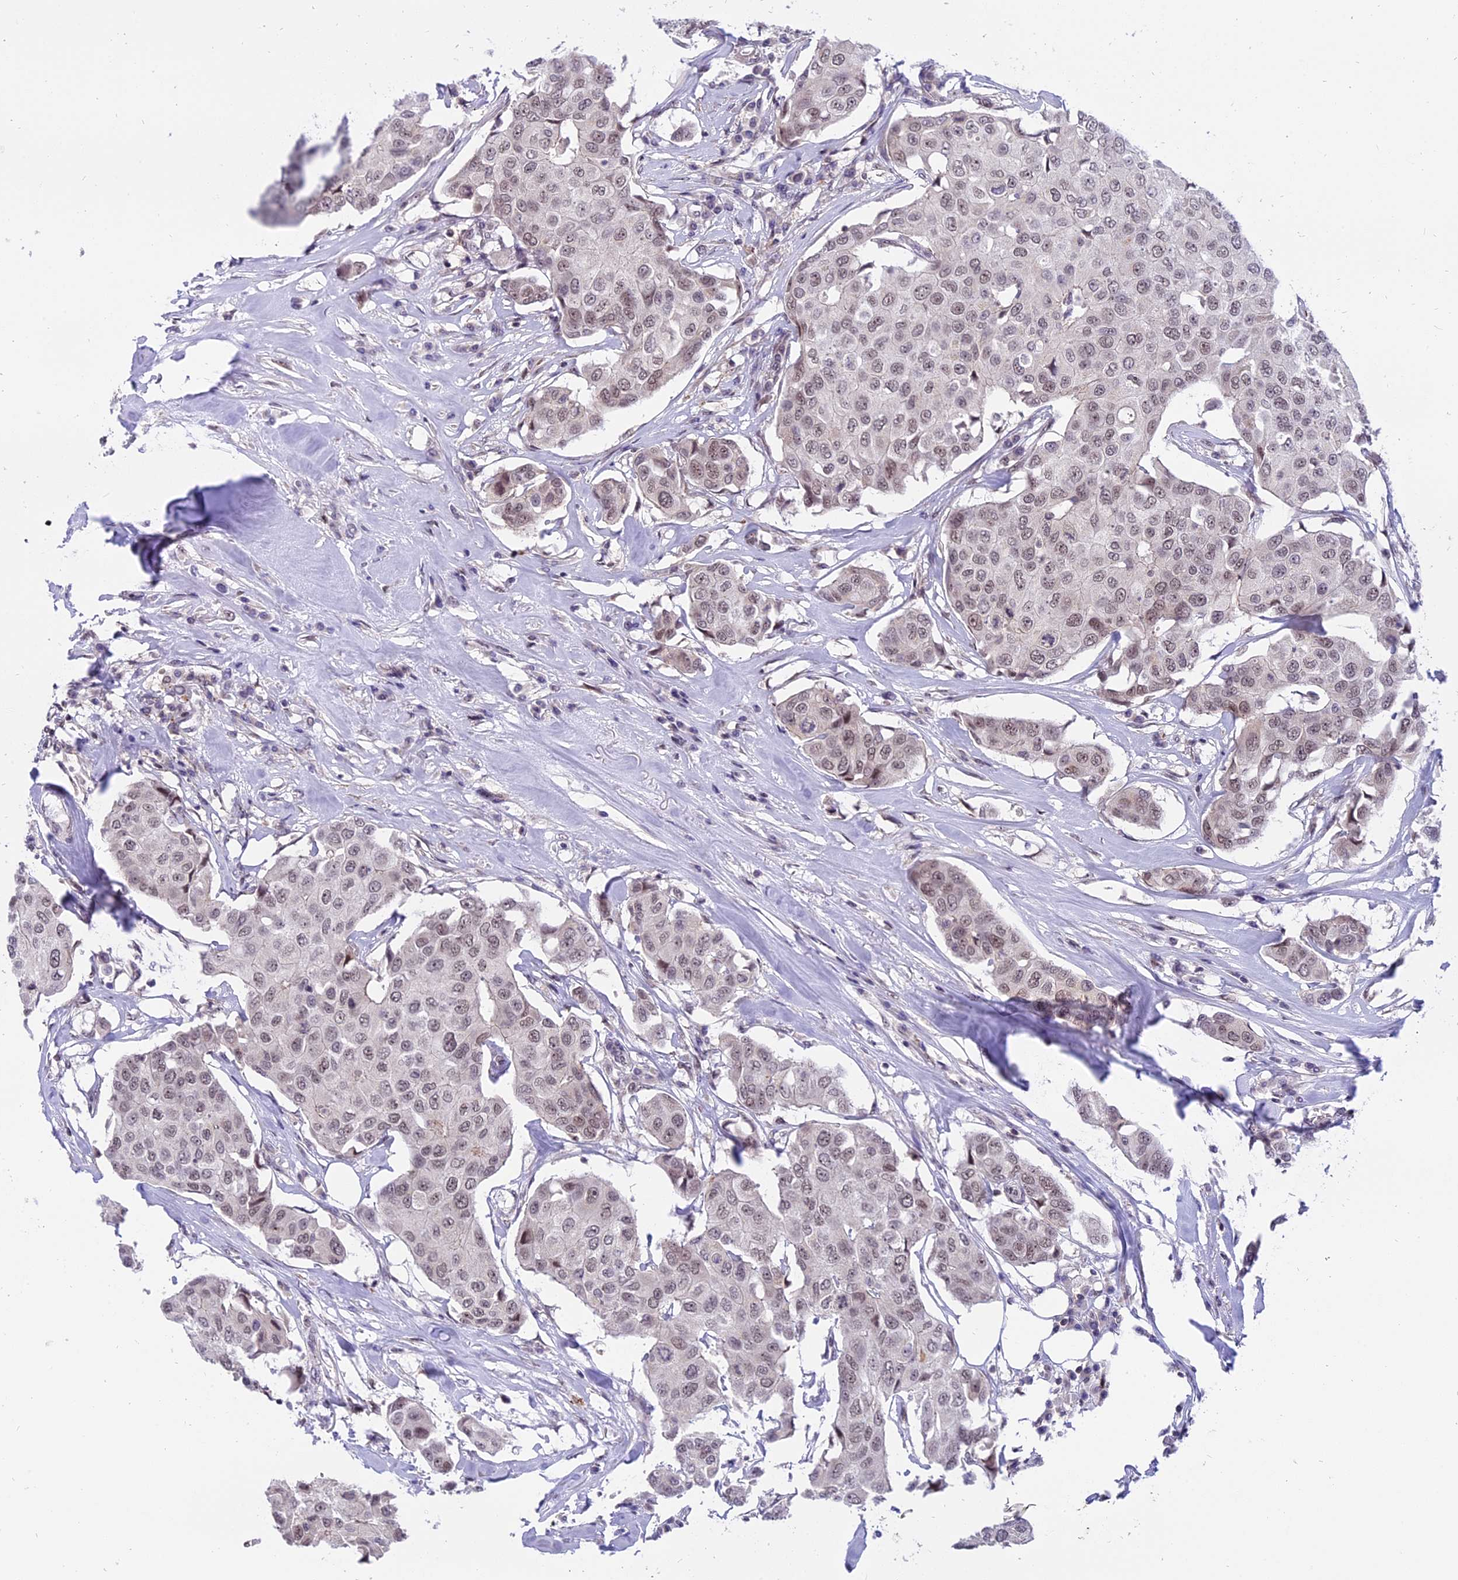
{"staining": {"intensity": "weak", "quantity": ">75%", "location": "nuclear"}, "tissue": "breast cancer", "cell_type": "Tumor cells", "image_type": "cancer", "snomed": [{"axis": "morphology", "description": "Duct carcinoma"}, {"axis": "topography", "description": "Breast"}], "caption": "DAB (3,3'-diaminobenzidine) immunohistochemical staining of breast infiltrating ductal carcinoma exhibits weak nuclear protein staining in about >75% of tumor cells.", "gene": "TADA3", "patient": {"sex": "female", "age": 80}}